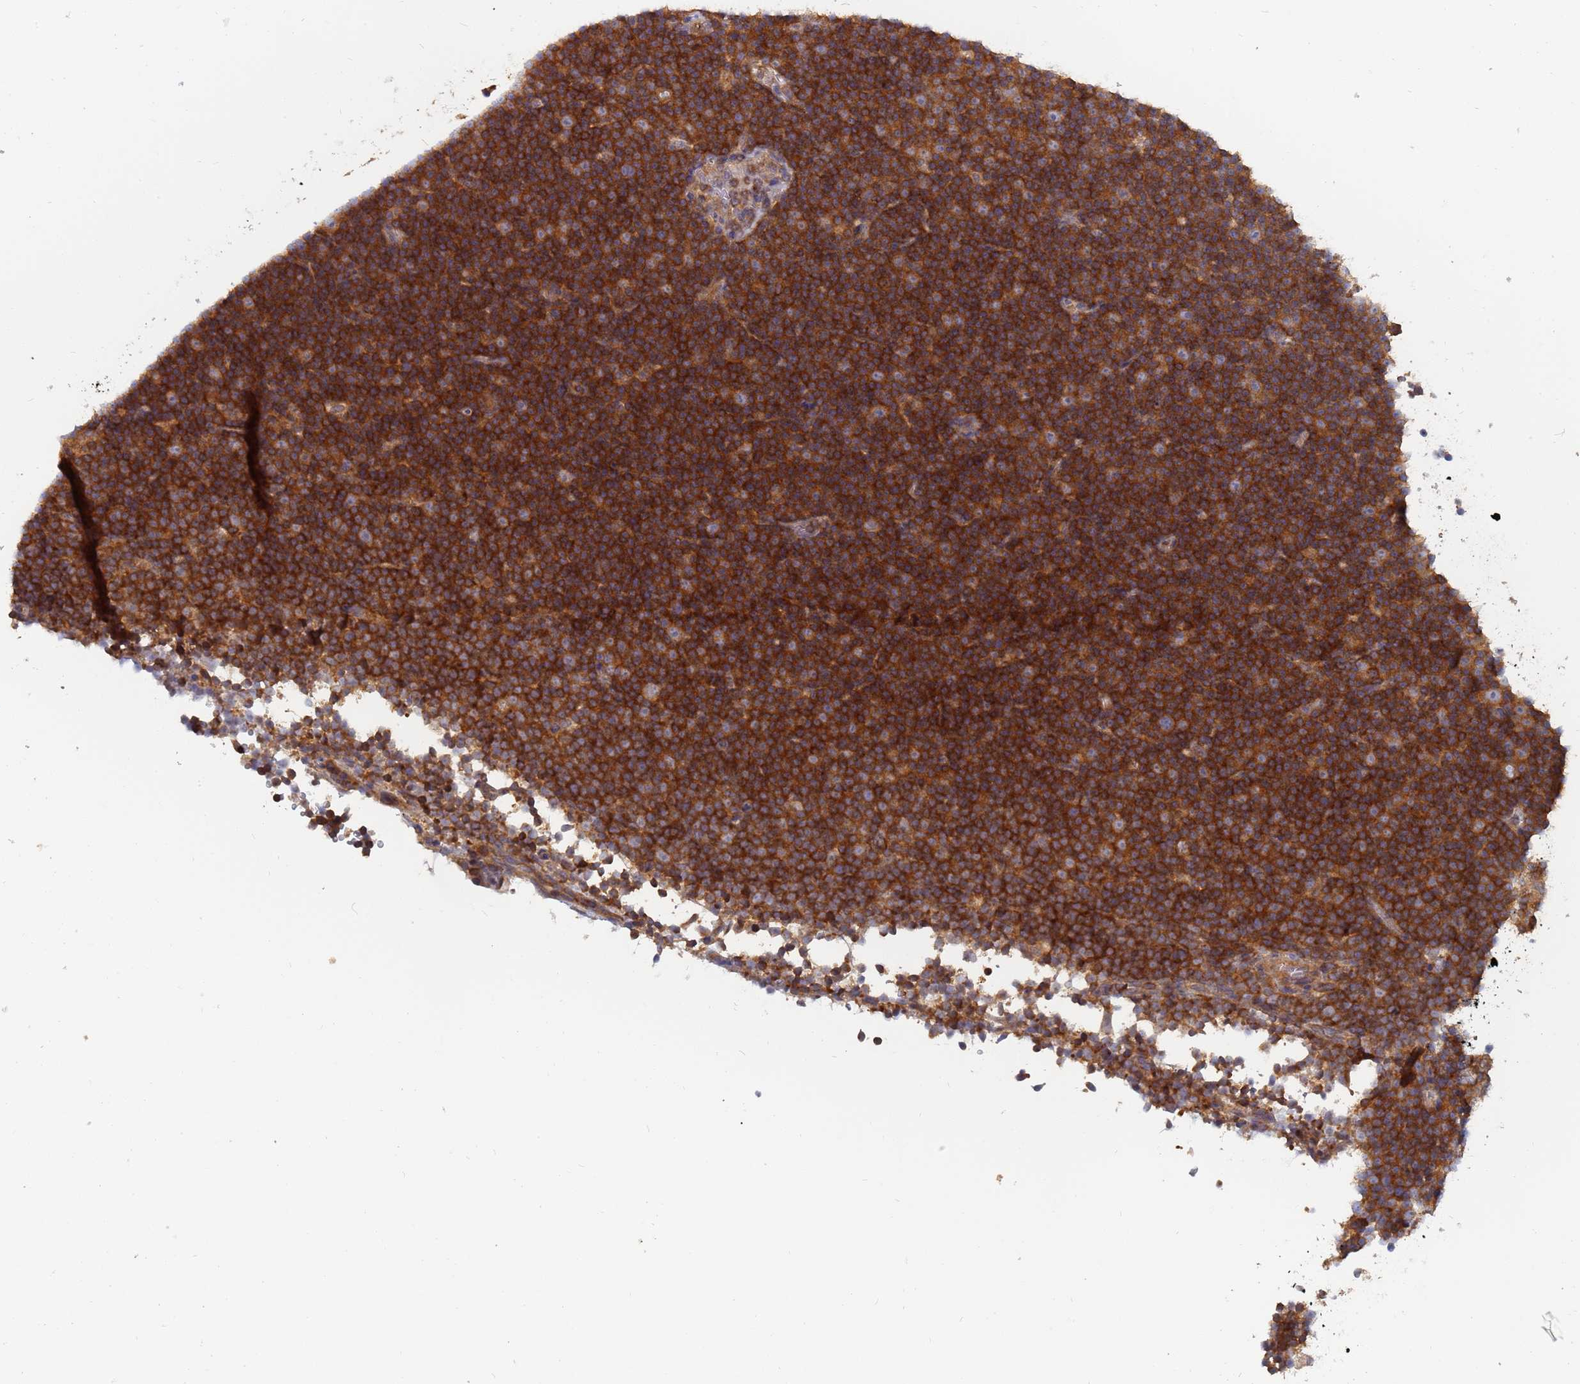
{"staining": {"intensity": "strong", "quantity": ">75%", "location": "cytoplasmic/membranous"}, "tissue": "lymphoma", "cell_type": "Tumor cells", "image_type": "cancer", "snomed": [{"axis": "morphology", "description": "Malignant lymphoma, non-Hodgkin's type, Low grade"}, {"axis": "topography", "description": "Lymph node"}], "caption": "DAB (3,3'-diaminobenzidine) immunohistochemical staining of human lymphoma demonstrates strong cytoplasmic/membranous protein positivity in about >75% of tumor cells.", "gene": "SHARPIN", "patient": {"sex": "female", "age": 67}}